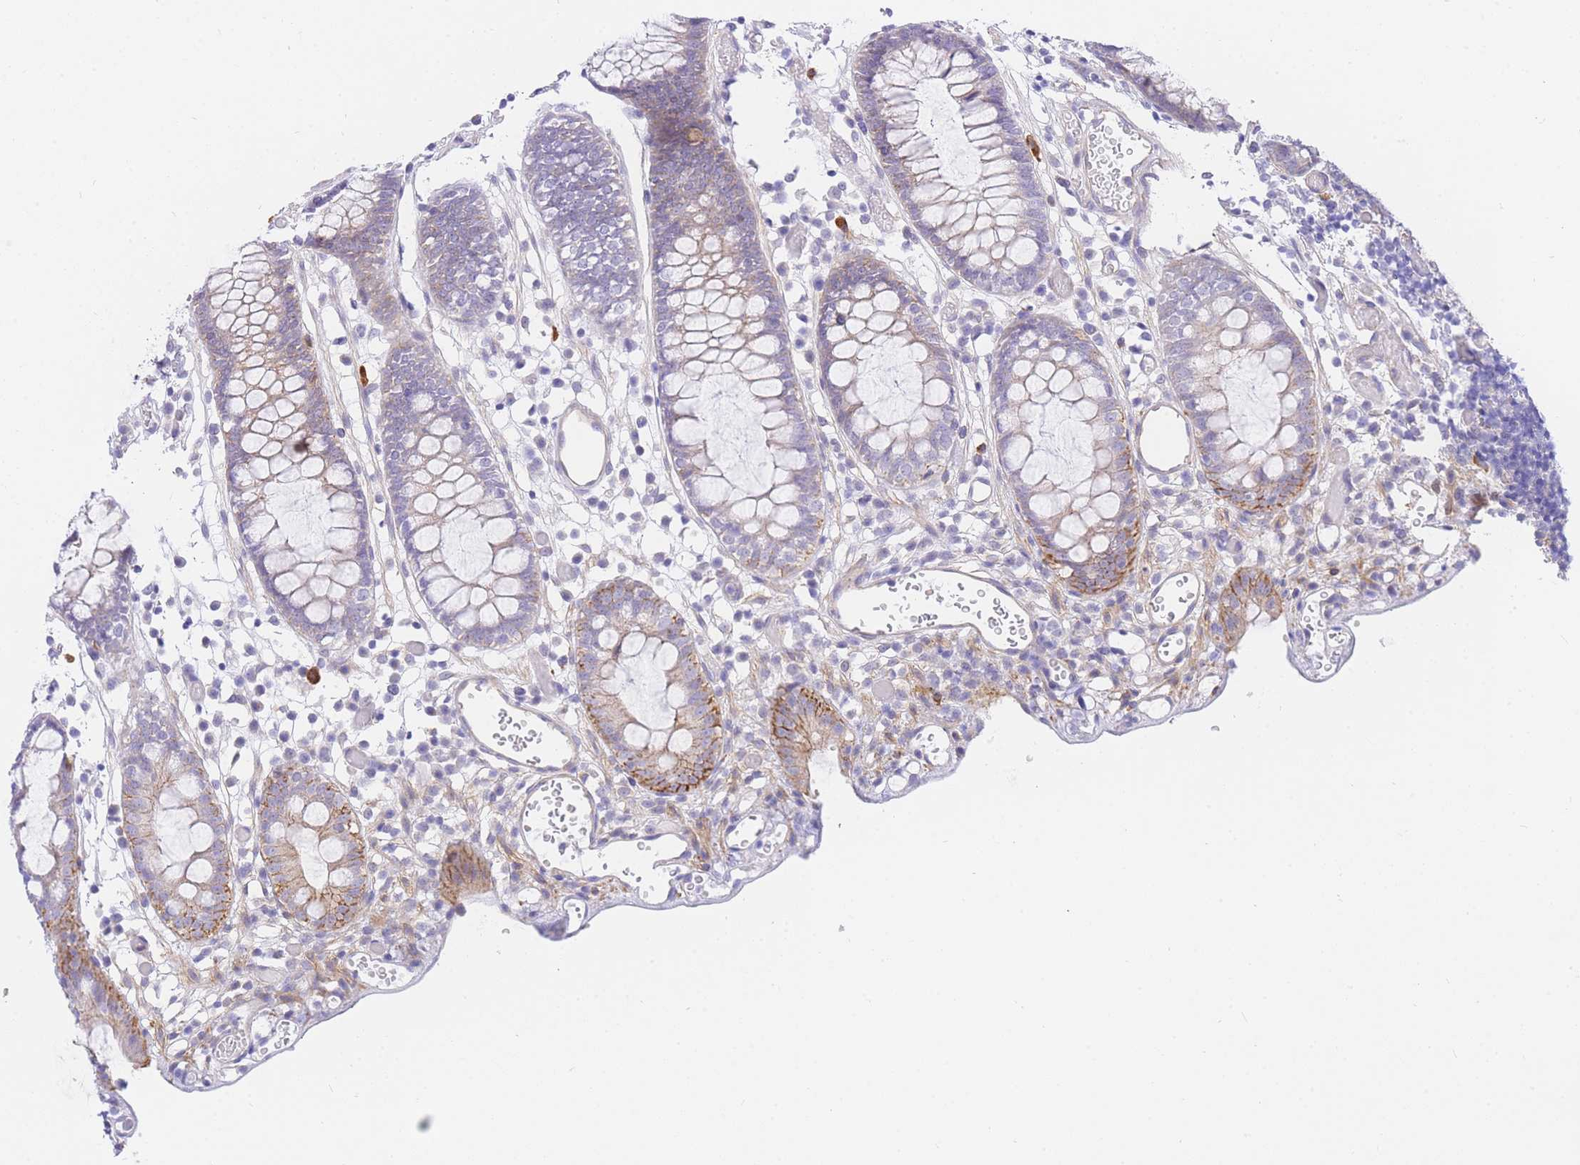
{"staining": {"intensity": "moderate", "quantity": ">75%", "location": "cytoplasmic/membranous"}, "tissue": "colon", "cell_type": "Endothelial cells", "image_type": "normal", "snomed": [{"axis": "morphology", "description": "Normal tissue, NOS"}, {"axis": "topography", "description": "Colon"}], "caption": "Protein expression analysis of normal human colon reveals moderate cytoplasmic/membranous expression in approximately >75% of endothelial cells. (Stains: DAB (3,3'-diaminobenzidine) in brown, nuclei in blue, Microscopy: brightfield microscopy at high magnification).", "gene": "SRSF12", "patient": {"sex": "male", "age": 14}}